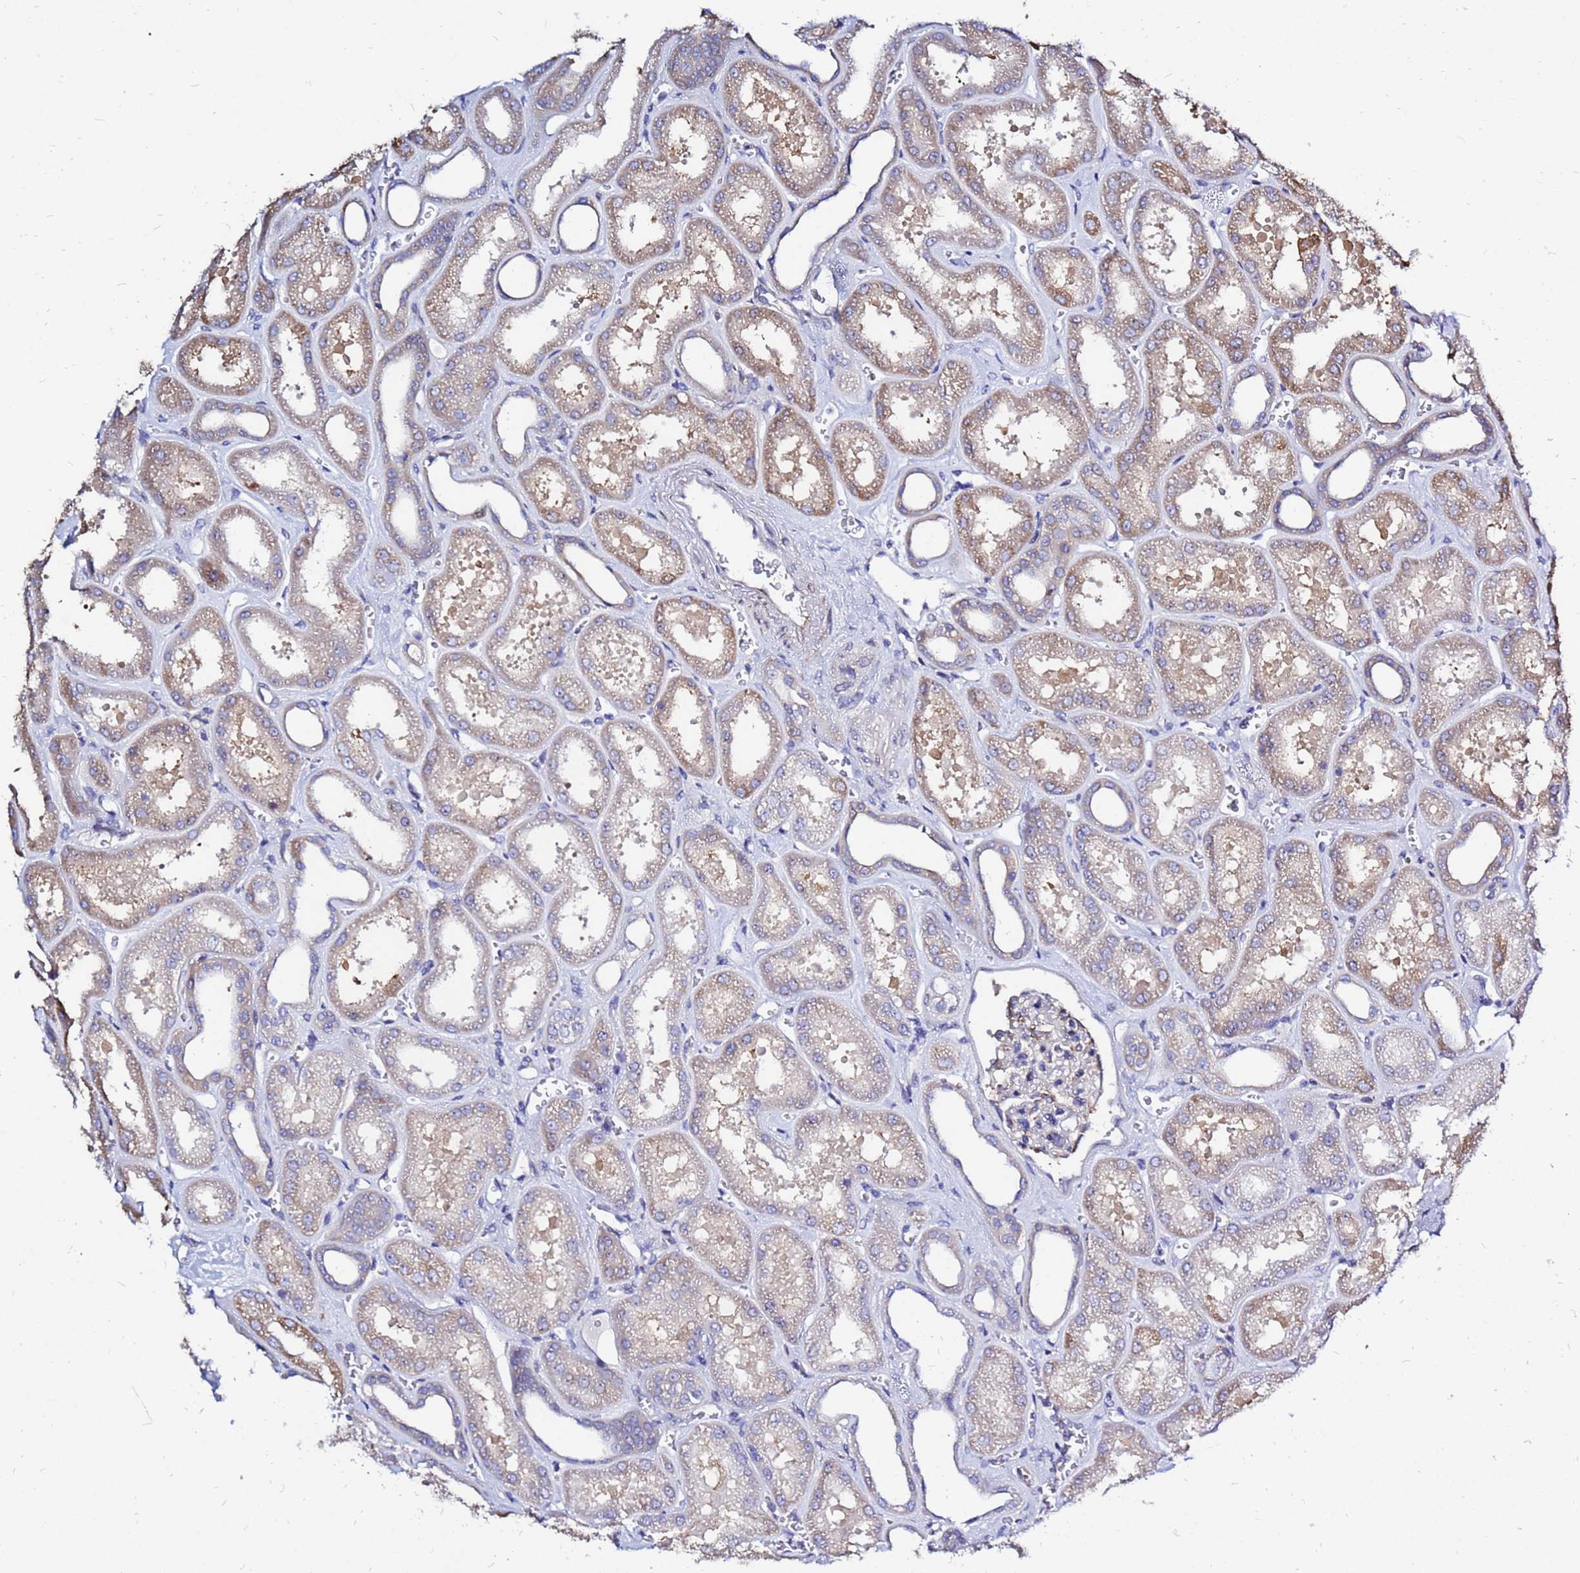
{"staining": {"intensity": "moderate", "quantity": "<25%", "location": "cytoplasmic/membranous"}, "tissue": "kidney", "cell_type": "Cells in glomeruli", "image_type": "normal", "snomed": [{"axis": "morphology", "description": "Normal tissue, NOS"}, {"axis": "morphology", "description": "Adenocarcinoma, NOS"}, {"axis": "topography", "description": "Kidney"}], "caption": "Kidney stained with DAB IHC shows low levels of moderate cytoplasmic/membranous expression in about <25% of cells in glomeruli. (IHC, brightfield microscopy, high magnification).", "gene": "MOB2", "patient": {"sex": "female", "age": 68}}